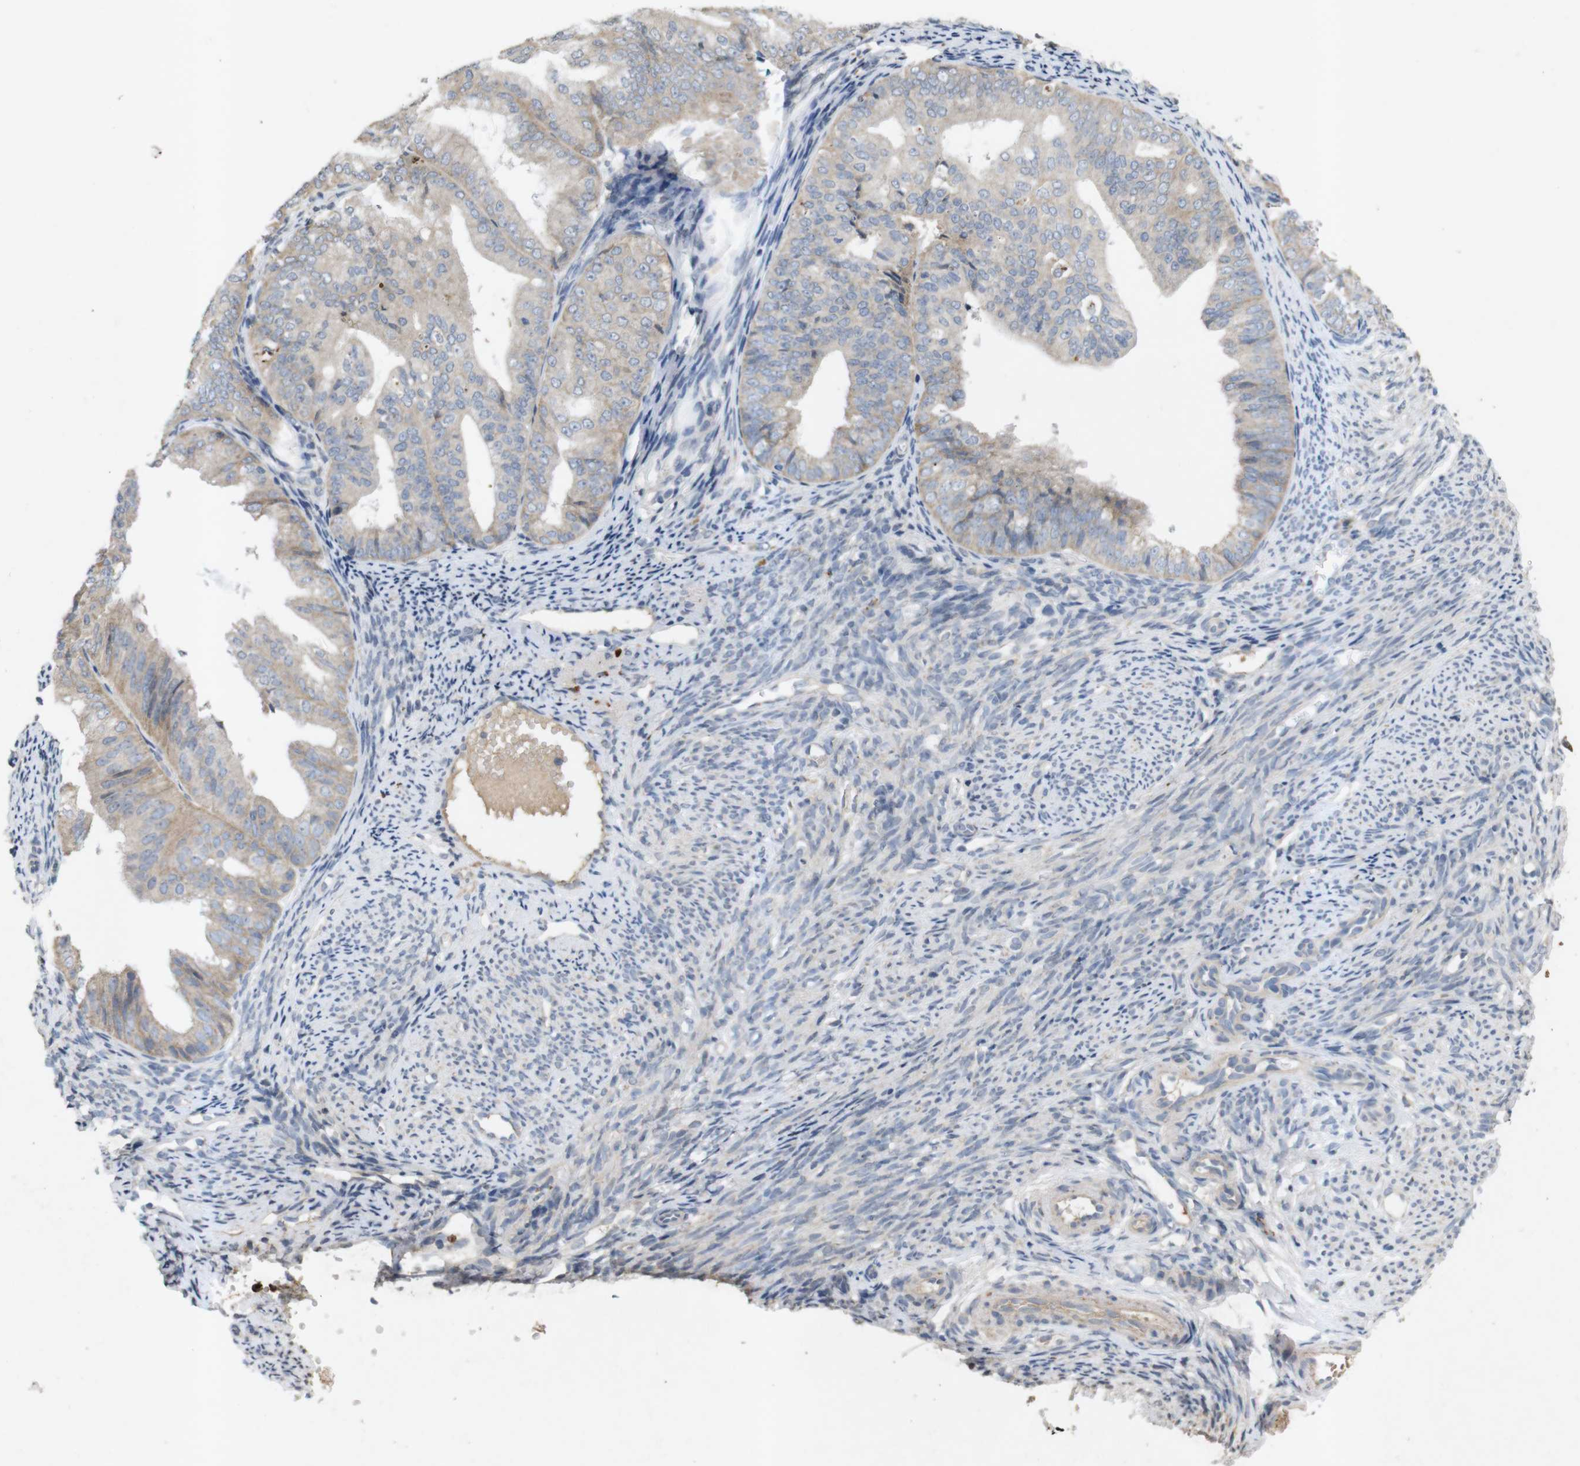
{"staining": {"intensity": "moderate", "quantity": "25%-75%", "location": "cytoplasmic/membranous"}, "tissue": "endometrial cancer", "cell_type": "Tumor cells", "image_type": "cancer", "snomed": [{"axis": "morphology", "description": "Adenocarcinoma, NOS"}, {"axis": "topography", "description": "Endometrium"}], "caption": "This image demonstrates adenocarcinoma (endometrial) stained with immunohistochemistry to label a protein in brown. The cytoplasmic/membranous of tumor cells show moderate positivity for the protein. Nuclei are counter-stained blue.", "gene": "TSPAN14", "patient": {"sex": "female", "age": 63}}